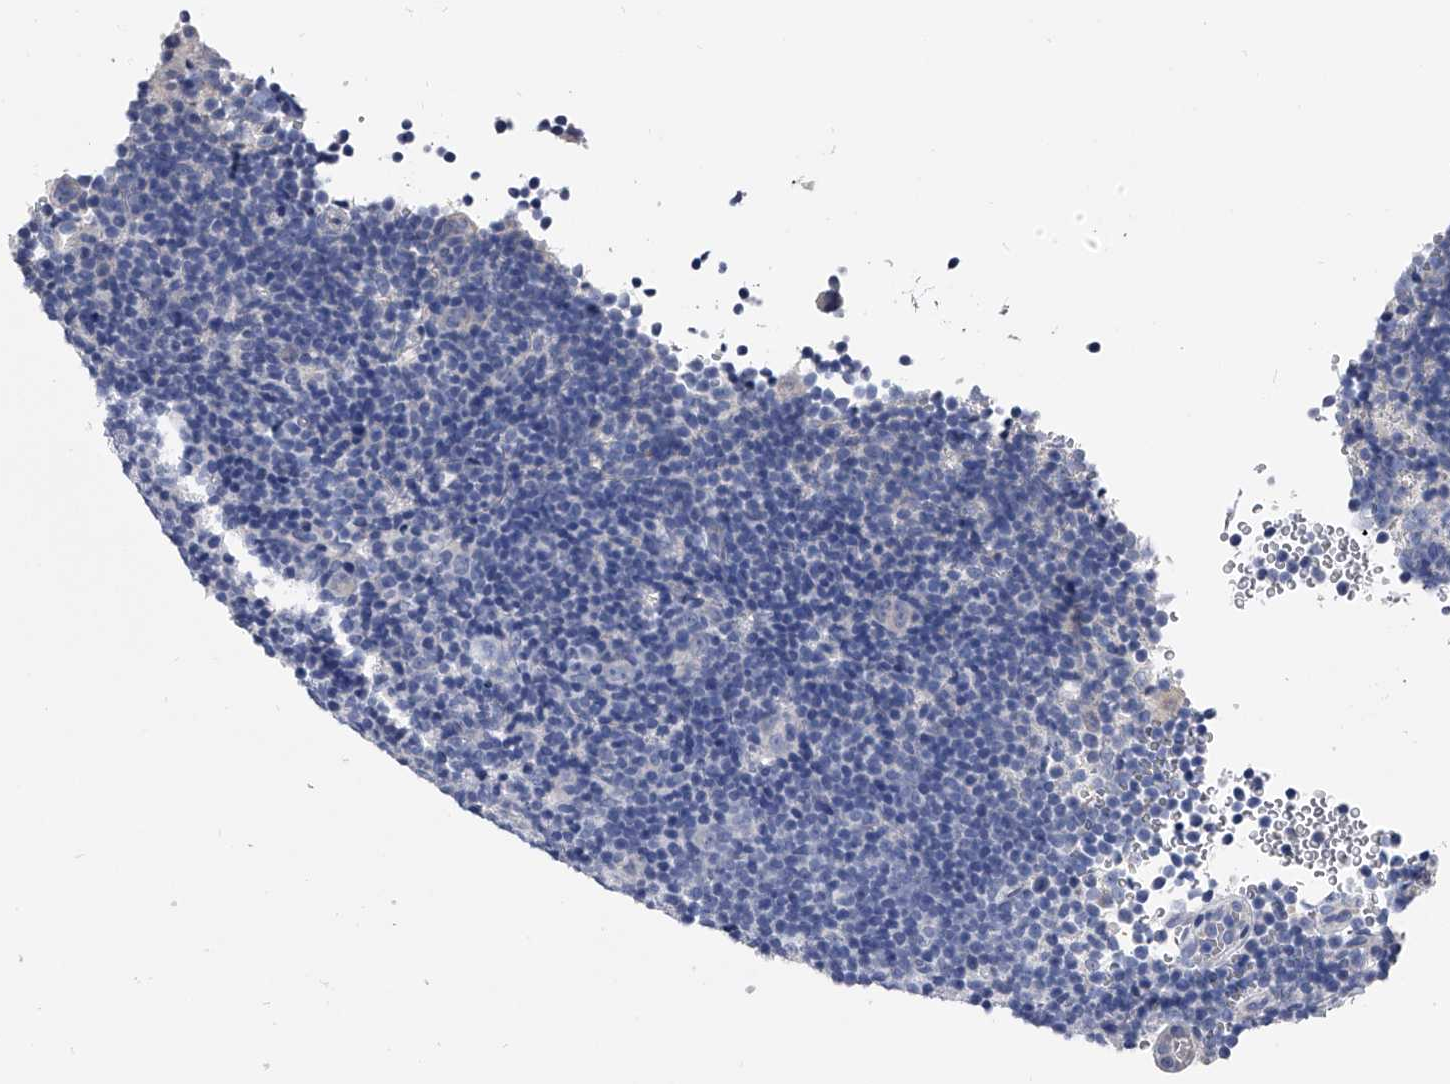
{"staining": {"intensity": "negative", "quantity": "none", "location": "none"}, "tissue": "lymphoma", "cell_type": "Tumor cells", "image_type": "cancer", "snomed": [{"axis": "morphology", "description": "Hodgkin's disease, NOS"}, {"axis": "topography", "description": "Lymph node"}], "caption": "There is no significant expression in tumor cells of Hodgkin's disease.", "gene": "EFCAB7", "patient": {"sex": "female", "age": 57}}